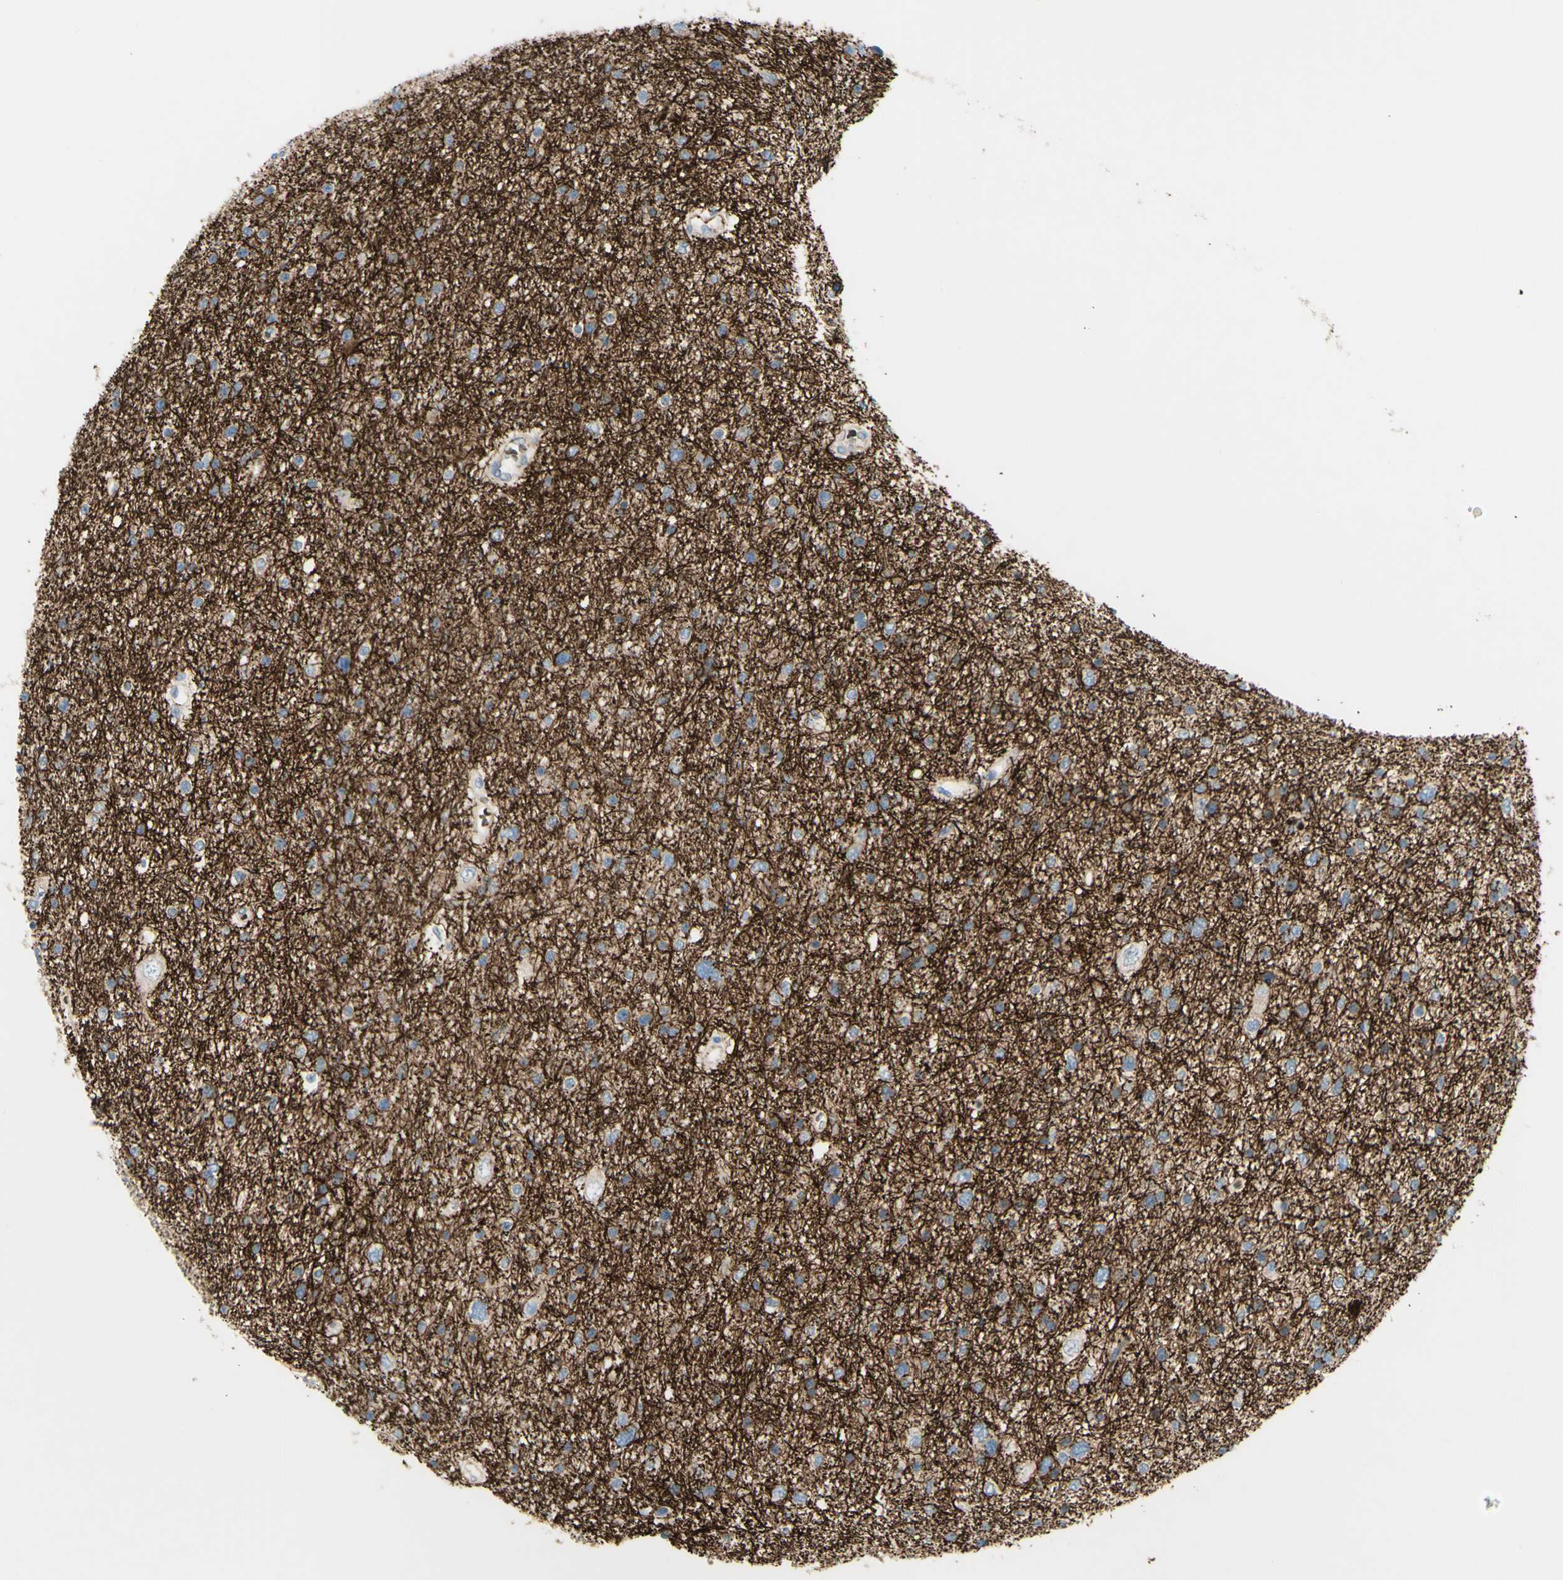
{"staining": {"intensity": "negative", "quantity": "none", "location": "none"}, "tissue": "glioma", "cell_type": "Tumor cells", "image_type": "cancer", "snomed": [{"axis": "morphology", "description": "Glioma, malignant, Low grade"}, {"axis": "topography", "description": "Brain"}], "caption": "Micrograph shows no significant protein positivity in tumor cells of glioma. (DAB (3,3'-diaminobenzidine) IHC with hematoxylin counter stain).", "gene": "GAN", "patient": {"sex": "female", "age": 37}}